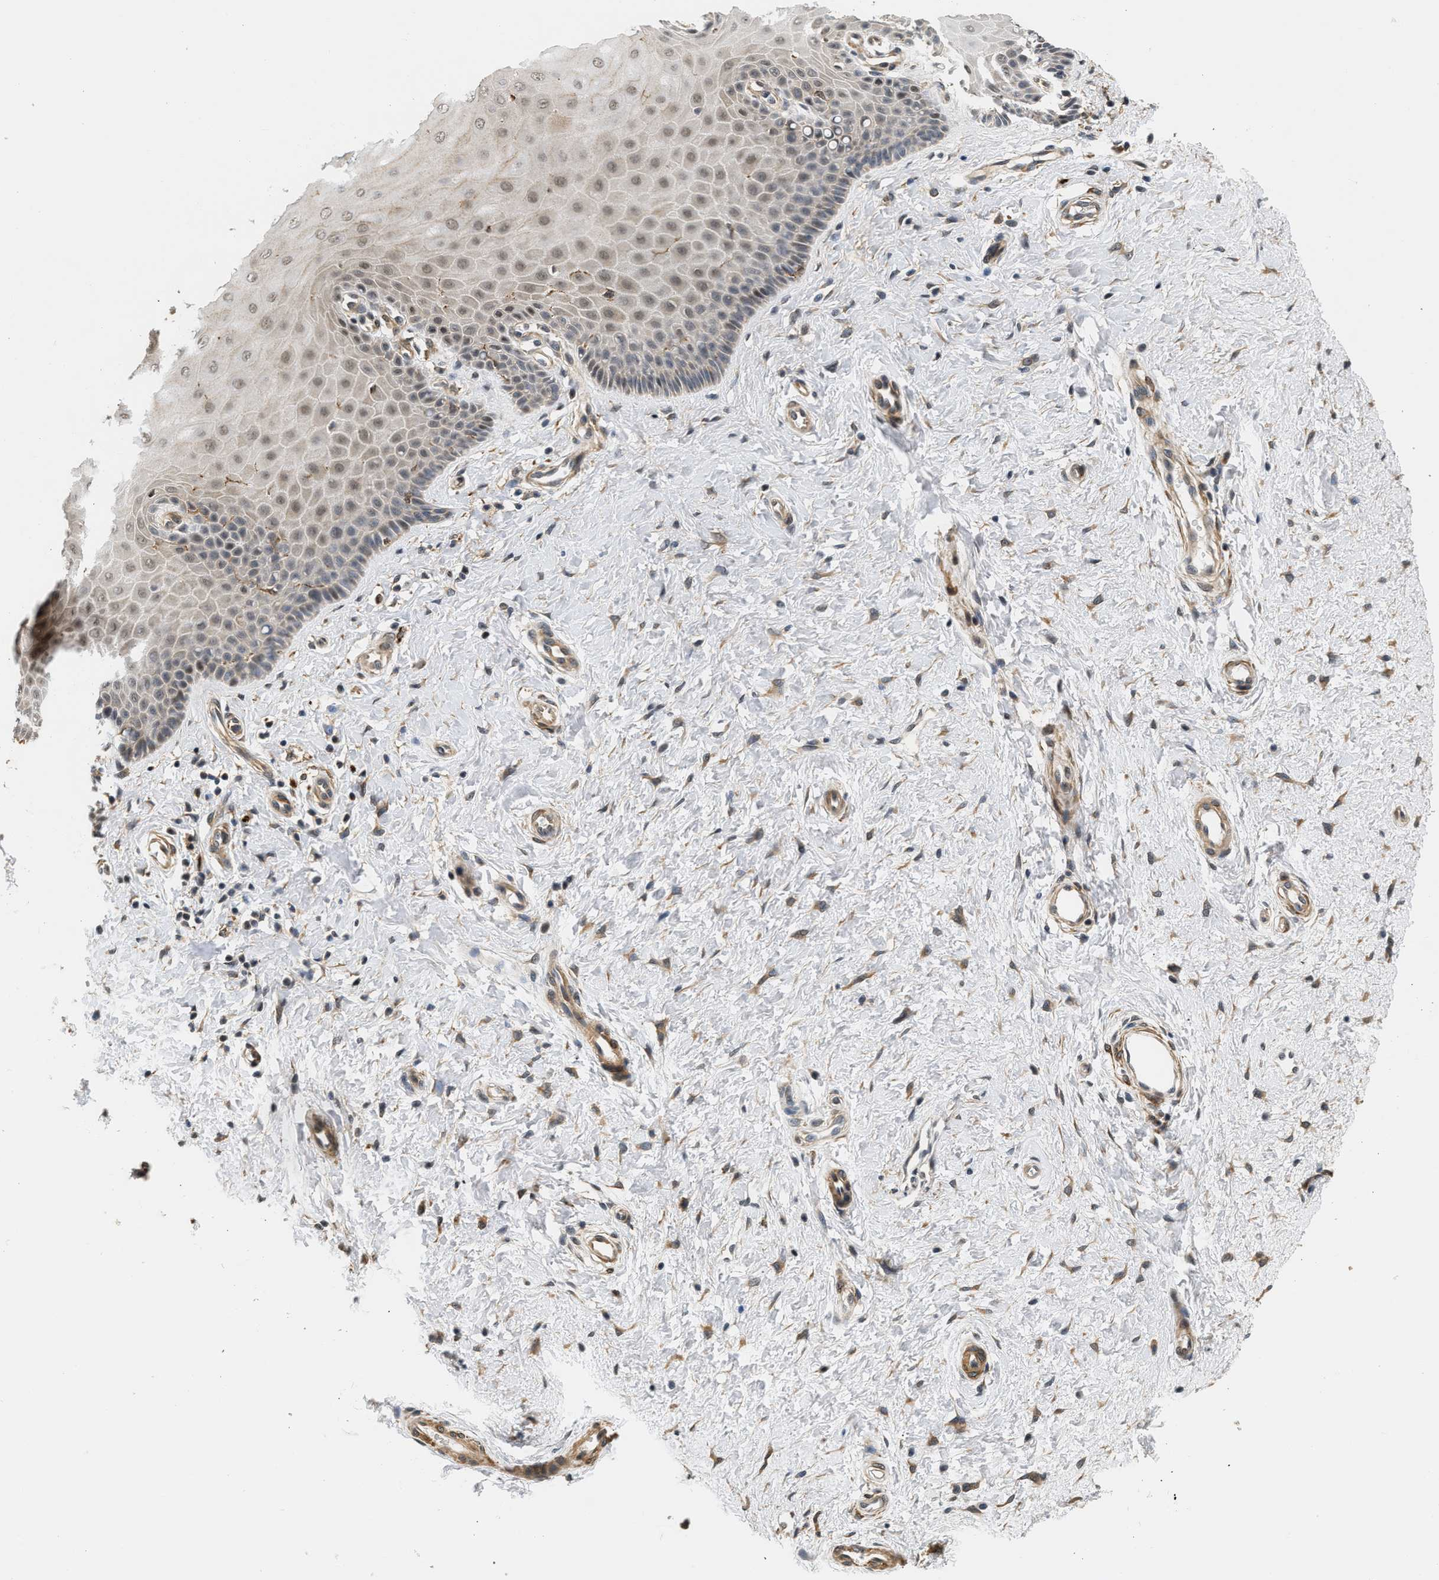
{"staining": {"intensity": "moderate", "quantity": "25%-75%", "location": "cytoplasmic/membranous,nuclear"}, "tissue": "cervix", "cell_type": "Squamous epithelial cells", "image_type": "normal", "snomed": [{"axis": "morphology", "description": "Normal tissue, NOS"}, {"axis": "topography", "description": "Cervix"}], "caption": "Cervix stained for a protein demonstrates moderate cytoplasmic/membranous,nuclear positivity in squamous epithelial cells.", "gene": "LARP6", "patient": {"sex": "female", "age": 55}}